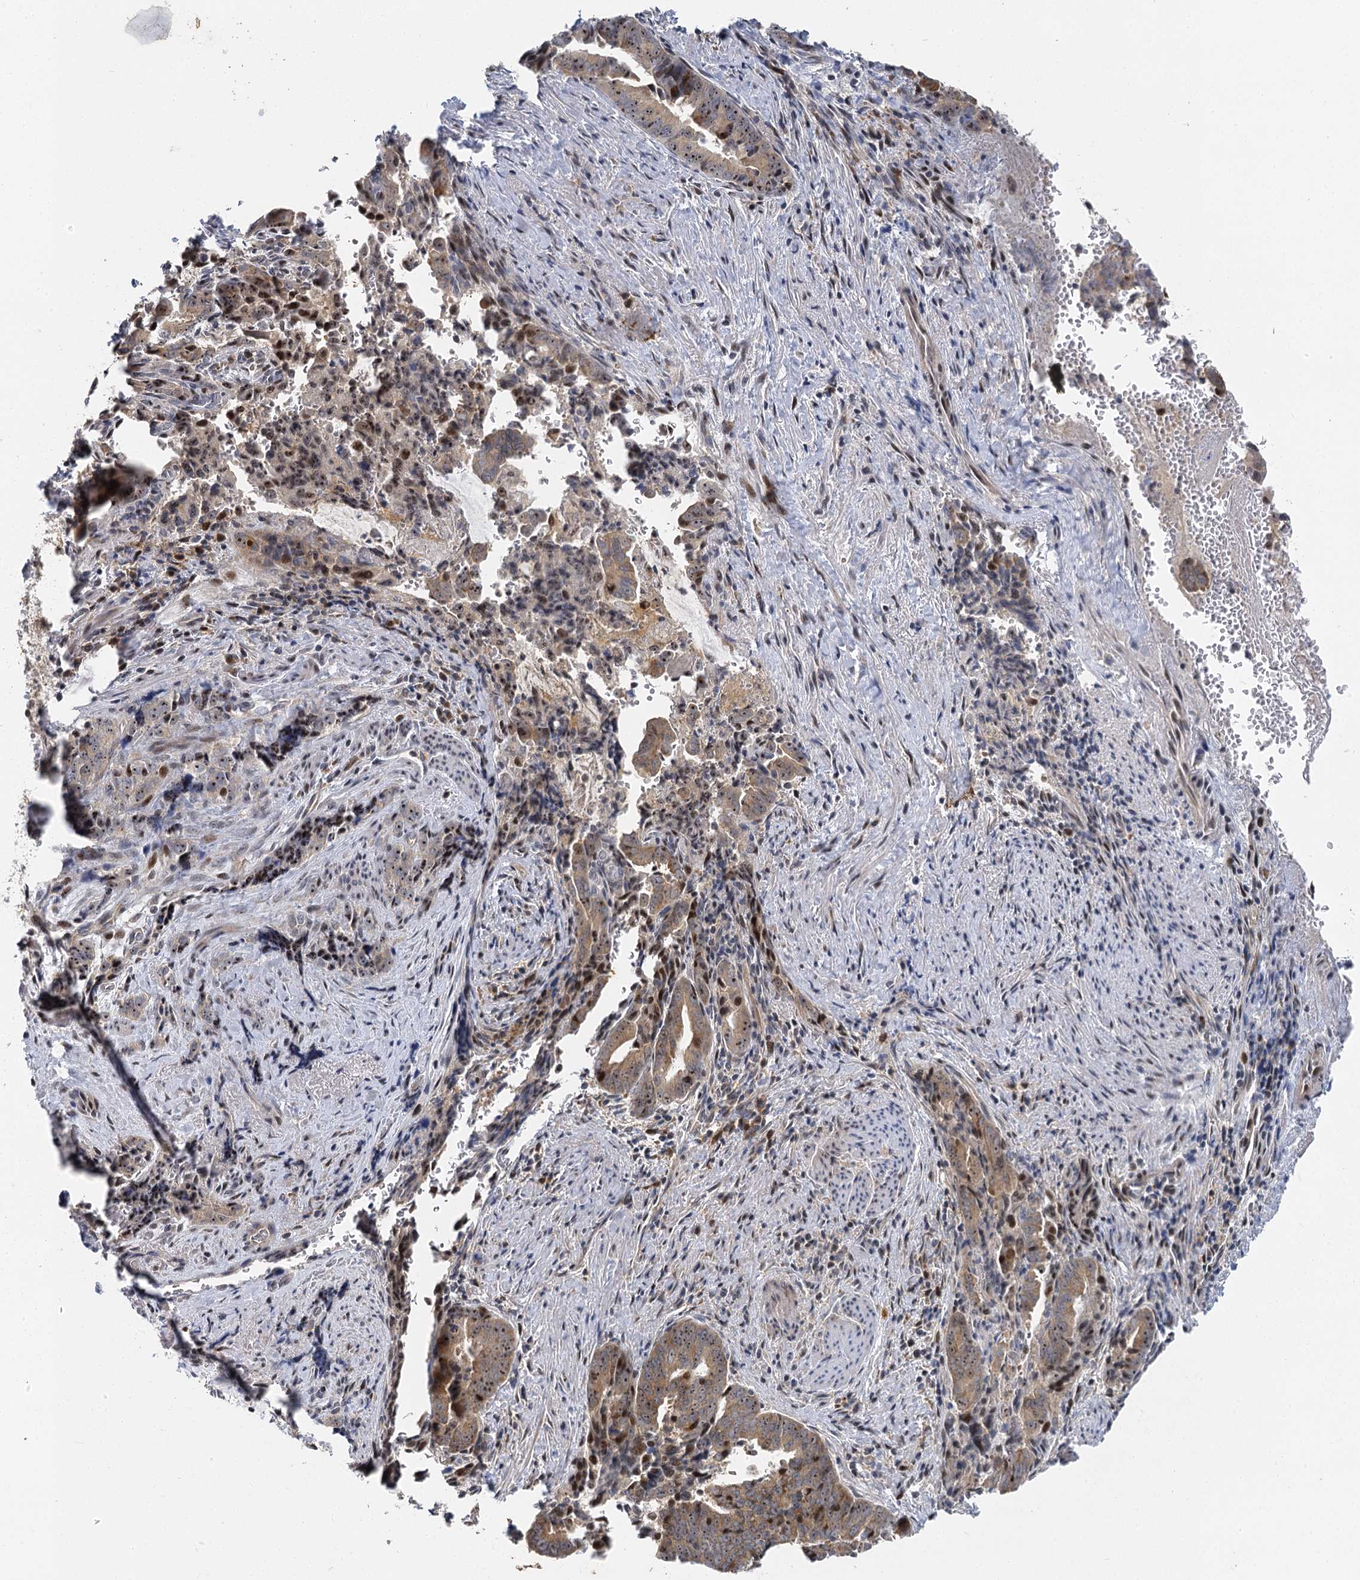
{"staining": {"intensity": "weak", "quantity": ">75%", "location": "cytoplasmic/membranous"}, "tissue": "pancreatic cancer", "cell_type": "Tumor cells", "image_type": "cancer", "snomed": [{"axis": "morphology", "description": "Adenocarcinoma, NOS"}, {"axis": "topography", "description": "Pancreas"}], "caption": "Protein expression analysis of adenocarcinoma (pancreatic) shows weak cytoplasmic/membranous expression in about >75% of tumor cells. The staining was performed using DAB to visualize the protein expression in brown, while the nuclei were stained in blue with hematoxylin (Magnification: 20x).", "gene": "IL11RA", "patient": {"sex": "female", "age": 63}}